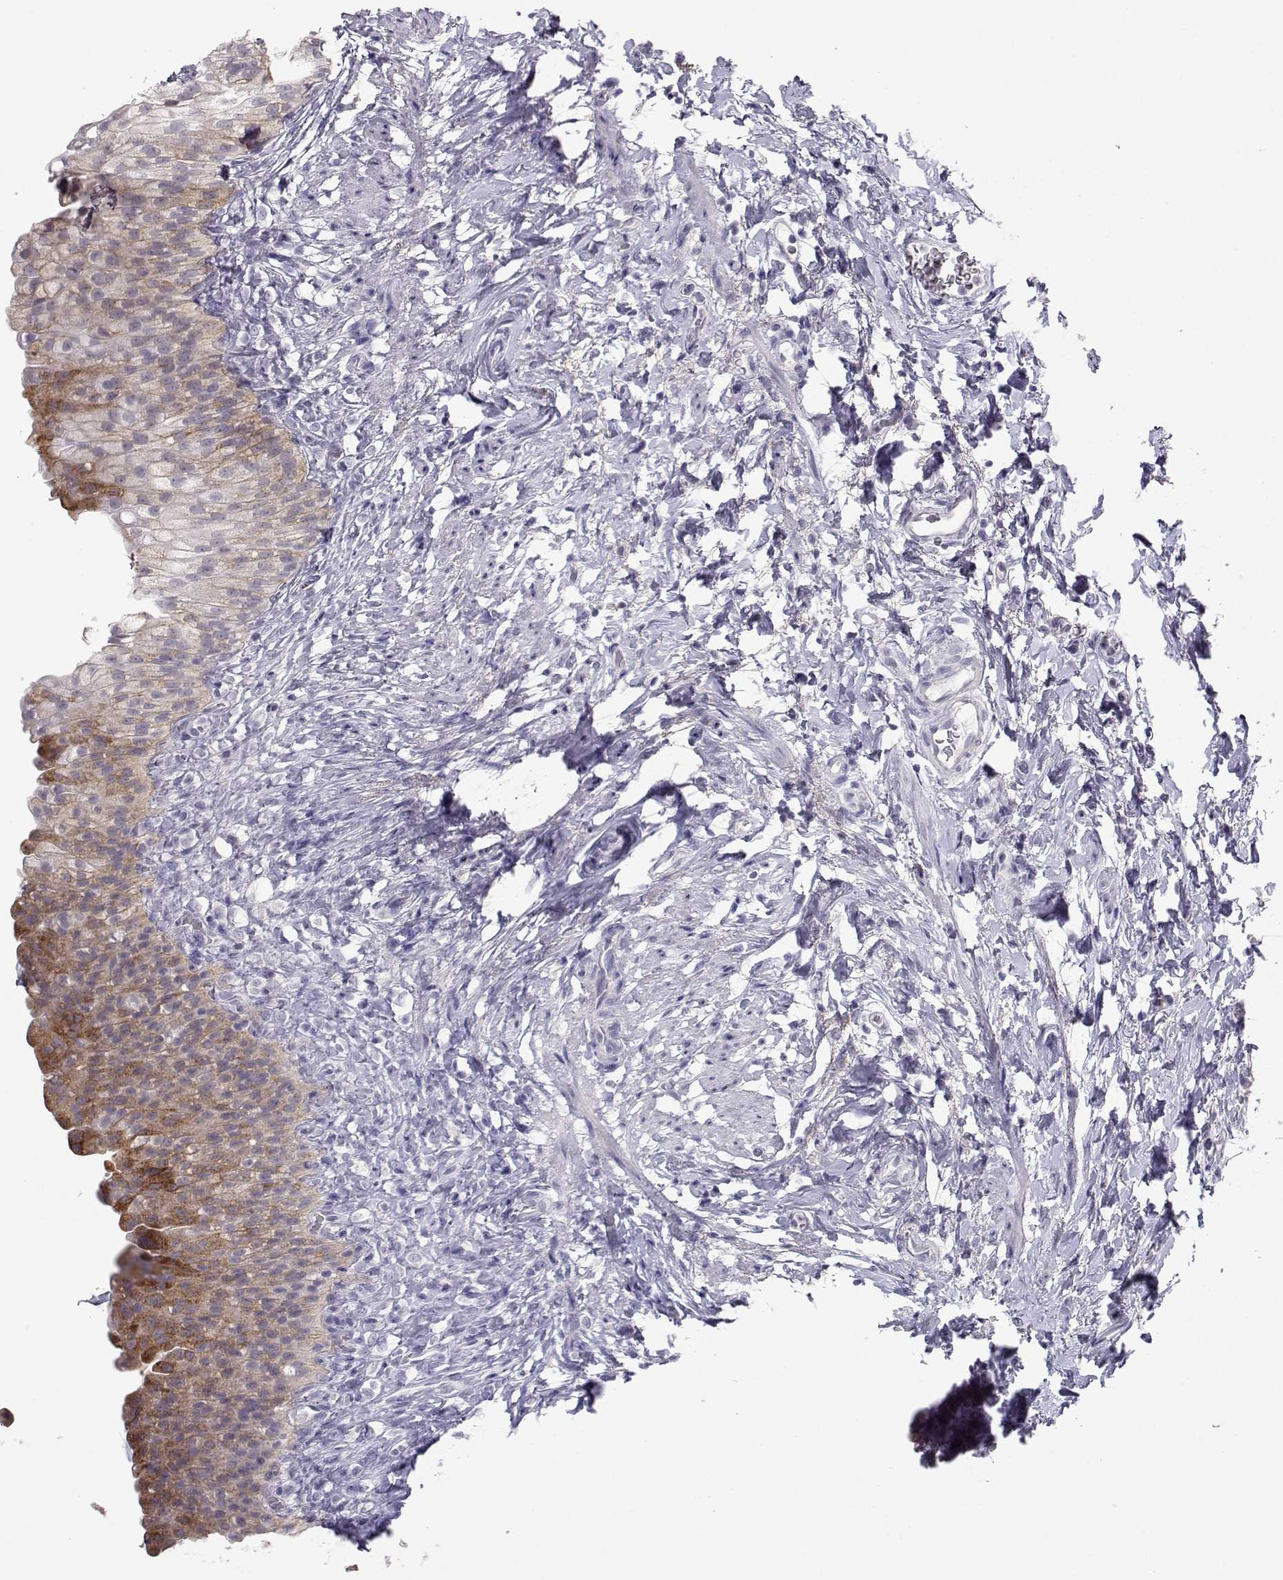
{"staining": {"intensity": "strong", "quantity": ">75%", "location": "cytoplasmic/membranous"}, "tissue": "urinary bladder", "cell_type": "Urothelial cells", "image_type": "normal", "snomed": [{"axis": "morphology", "description": "Normal tissue, NOS"}, {"axis": "topography", "description": "Urinary bladder"}], "caption": "Urothelial cells exhibit high levels of strong cytoplasmic/membranous positivity in approximately >75% of cells in normal human urinary bladder.", "gene": "LAMB3", "patient": {"sex": "male", "age": 76}}